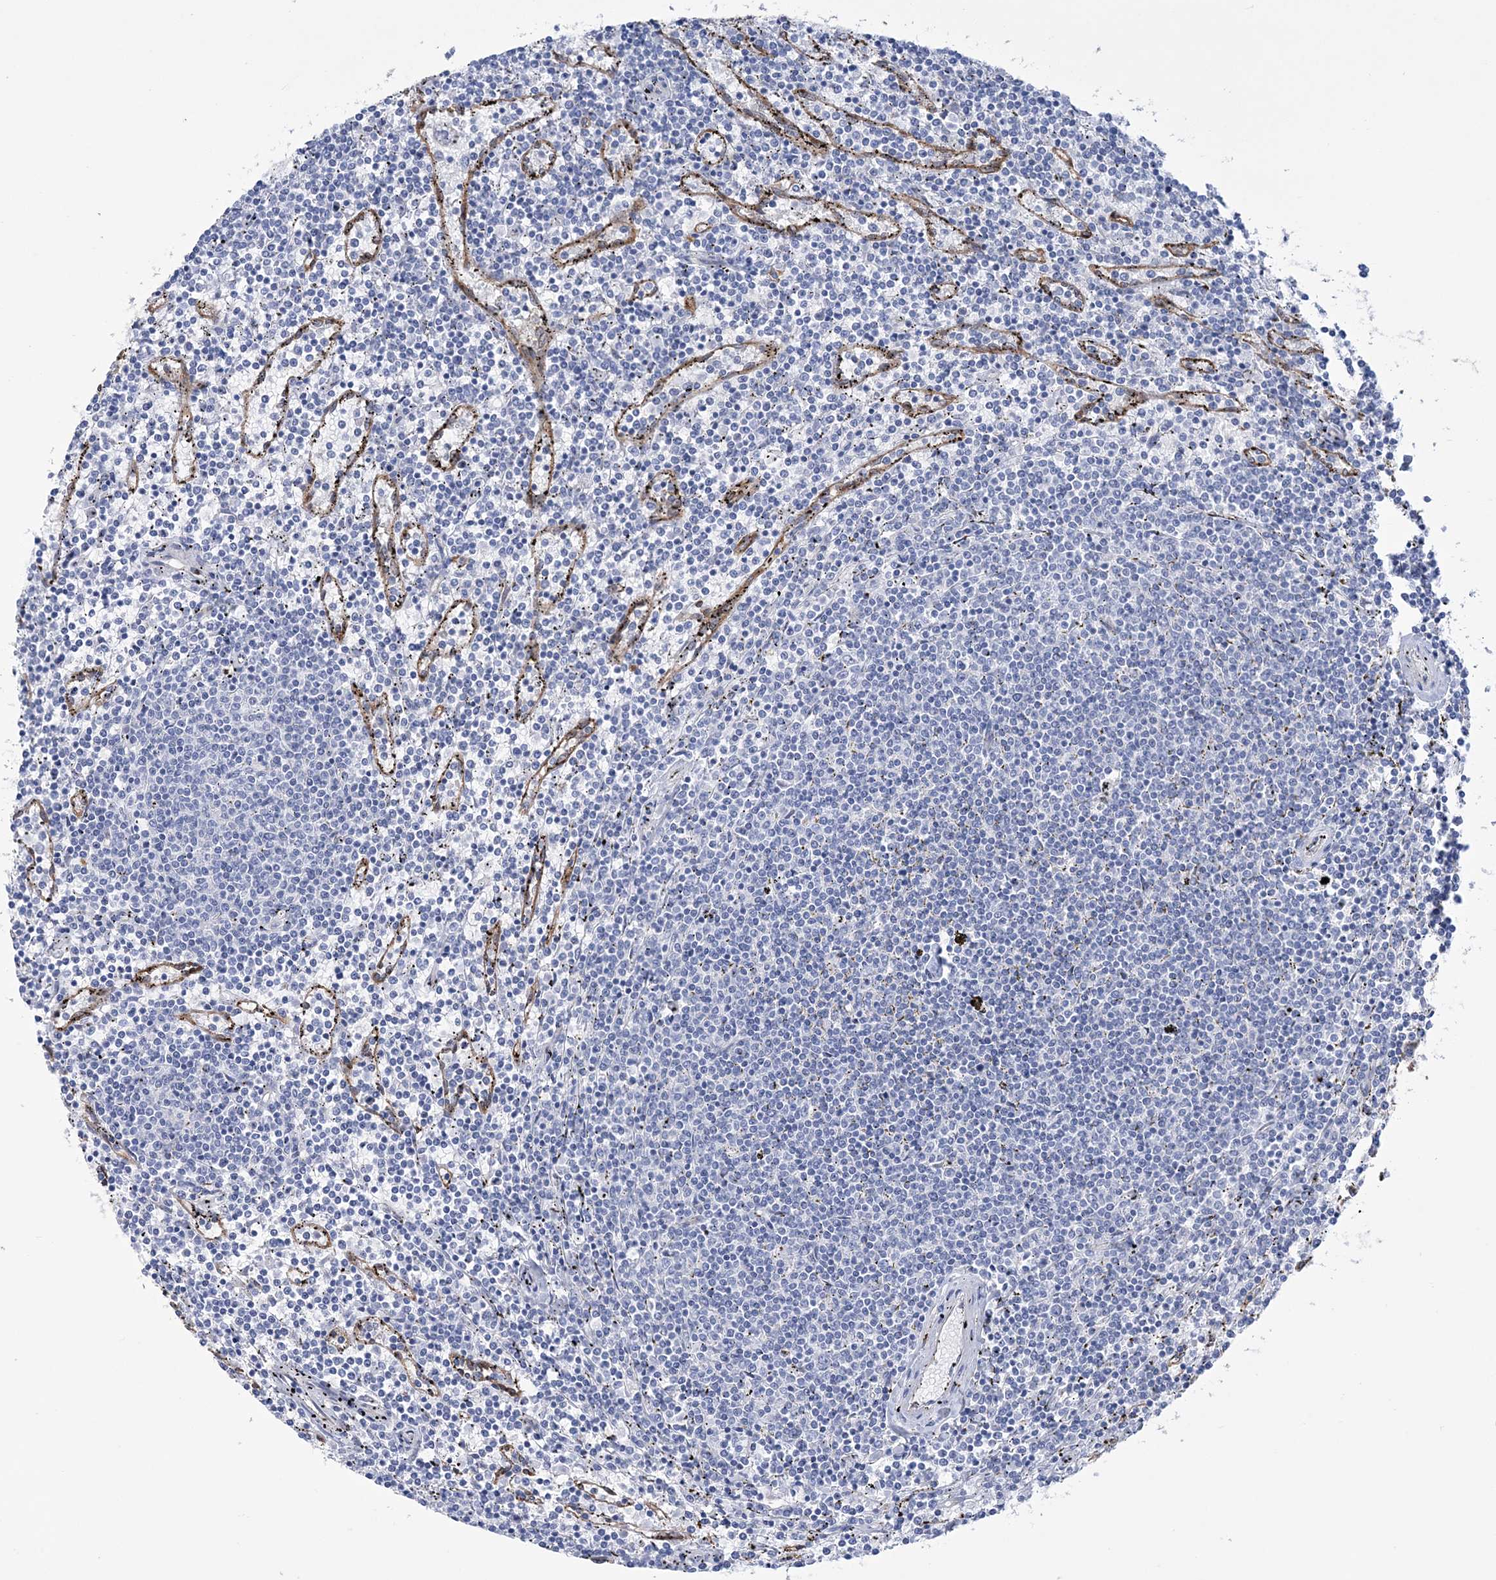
{"staining": {"intensity": "negative", "quantity": "none", "location": "none"}, "tissue": "lymphoma", "cell_type": "Tumor cells", "image_type": "cancer", "snomed": [{"axis": "morphology", "description": "Malignant lymphoma, non-Hodgkin's type, Low grade"}, {"axis": "topography", "description": "Spleen"}], "caption": "Lymphoma was stained to show a protein in brown. There is no significant expression in tumor cells. Brightfield microscopy of immunohistochemistry (IHC) stained with DAB (brown) and hematoxylin (blue), captured at high magnification.", "gene": "RAB11FIP5", "patient": {"sex": "female", "age": 50}}